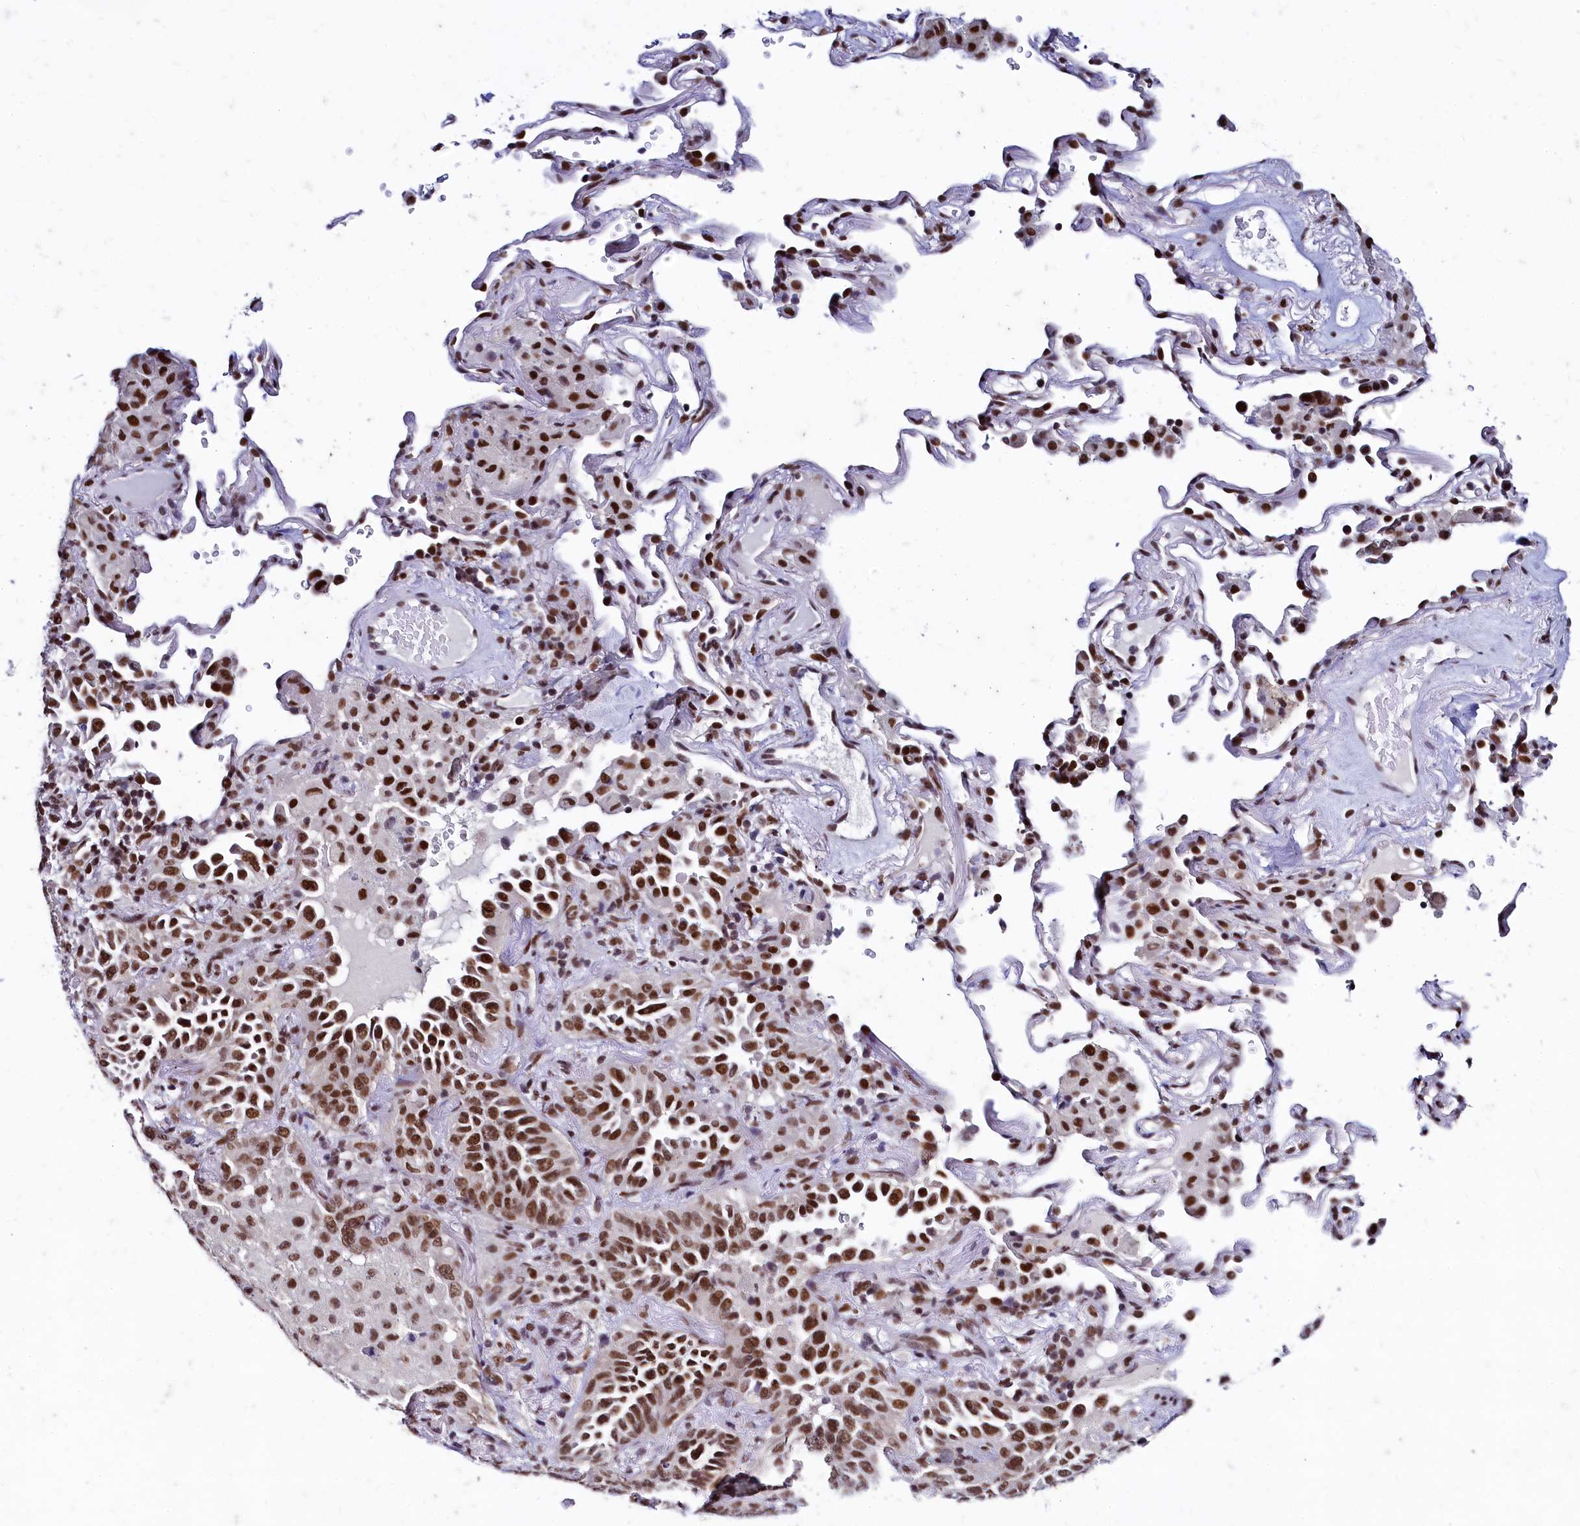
{"staining": {"intensity": "strong", "quantity": ">75%", "location": "nuclear"}, "tissue": "lung cancer", "cell_type": "Tumor cells", "image_type": "cancer", "snomed": [{"axis": "morphology", "description": "Adenocarcinoma, NOS"}, {"axis": "topography", "description": "Lung"}], "caption": "A micrograph of human lung cancer stained for a protein demonstrates strong nuclear brown staining in tumor cells. The staining was performed using DAB to visualize the protein expression in brown, while the nuclei were stained in blue with hematoxylin (Magnification: 20x).", "gene": "CPSF7", "patient": {"sex": "female", "age": 69}}